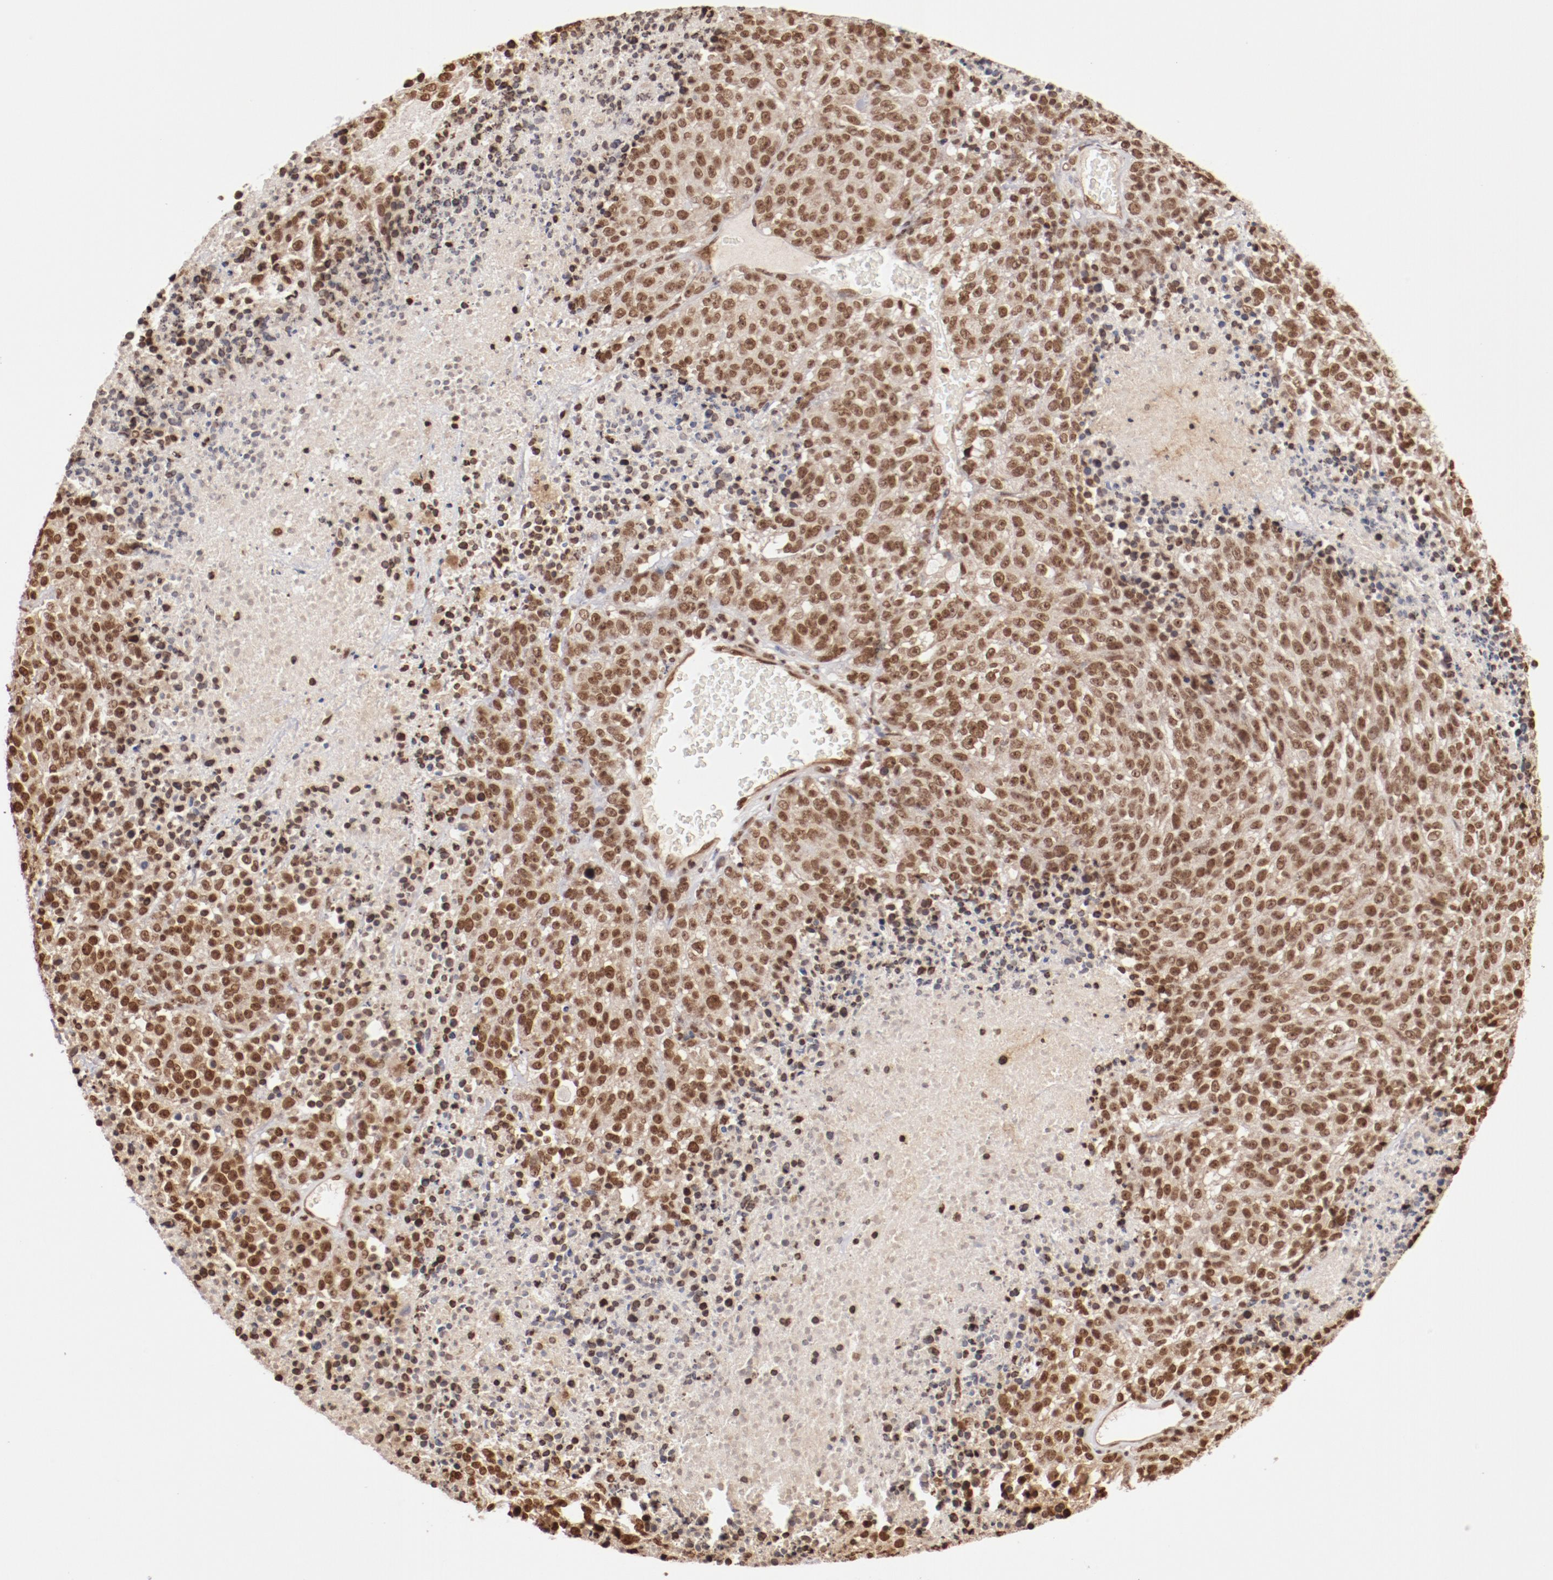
{"staining": {"intensity": "moderate", "quantity": ">75%", "location": "nuclear"}, "tissue": "melanoma", "cell_type": "Tumor cells", "image_type": "cancer", "snomed": [{"axis": "morphology", "description": "Malignant melanoma, Metastatic site"}, {"axis": "topography", "description": "Cerebral cortex"}], "caption": "A brown stain labels moderate nuclear expression of a protein in malignant melanoma (metastatic site) tumor cells.", "gene": "ABL2", "patient": {"sex": "female", "age": 52}}